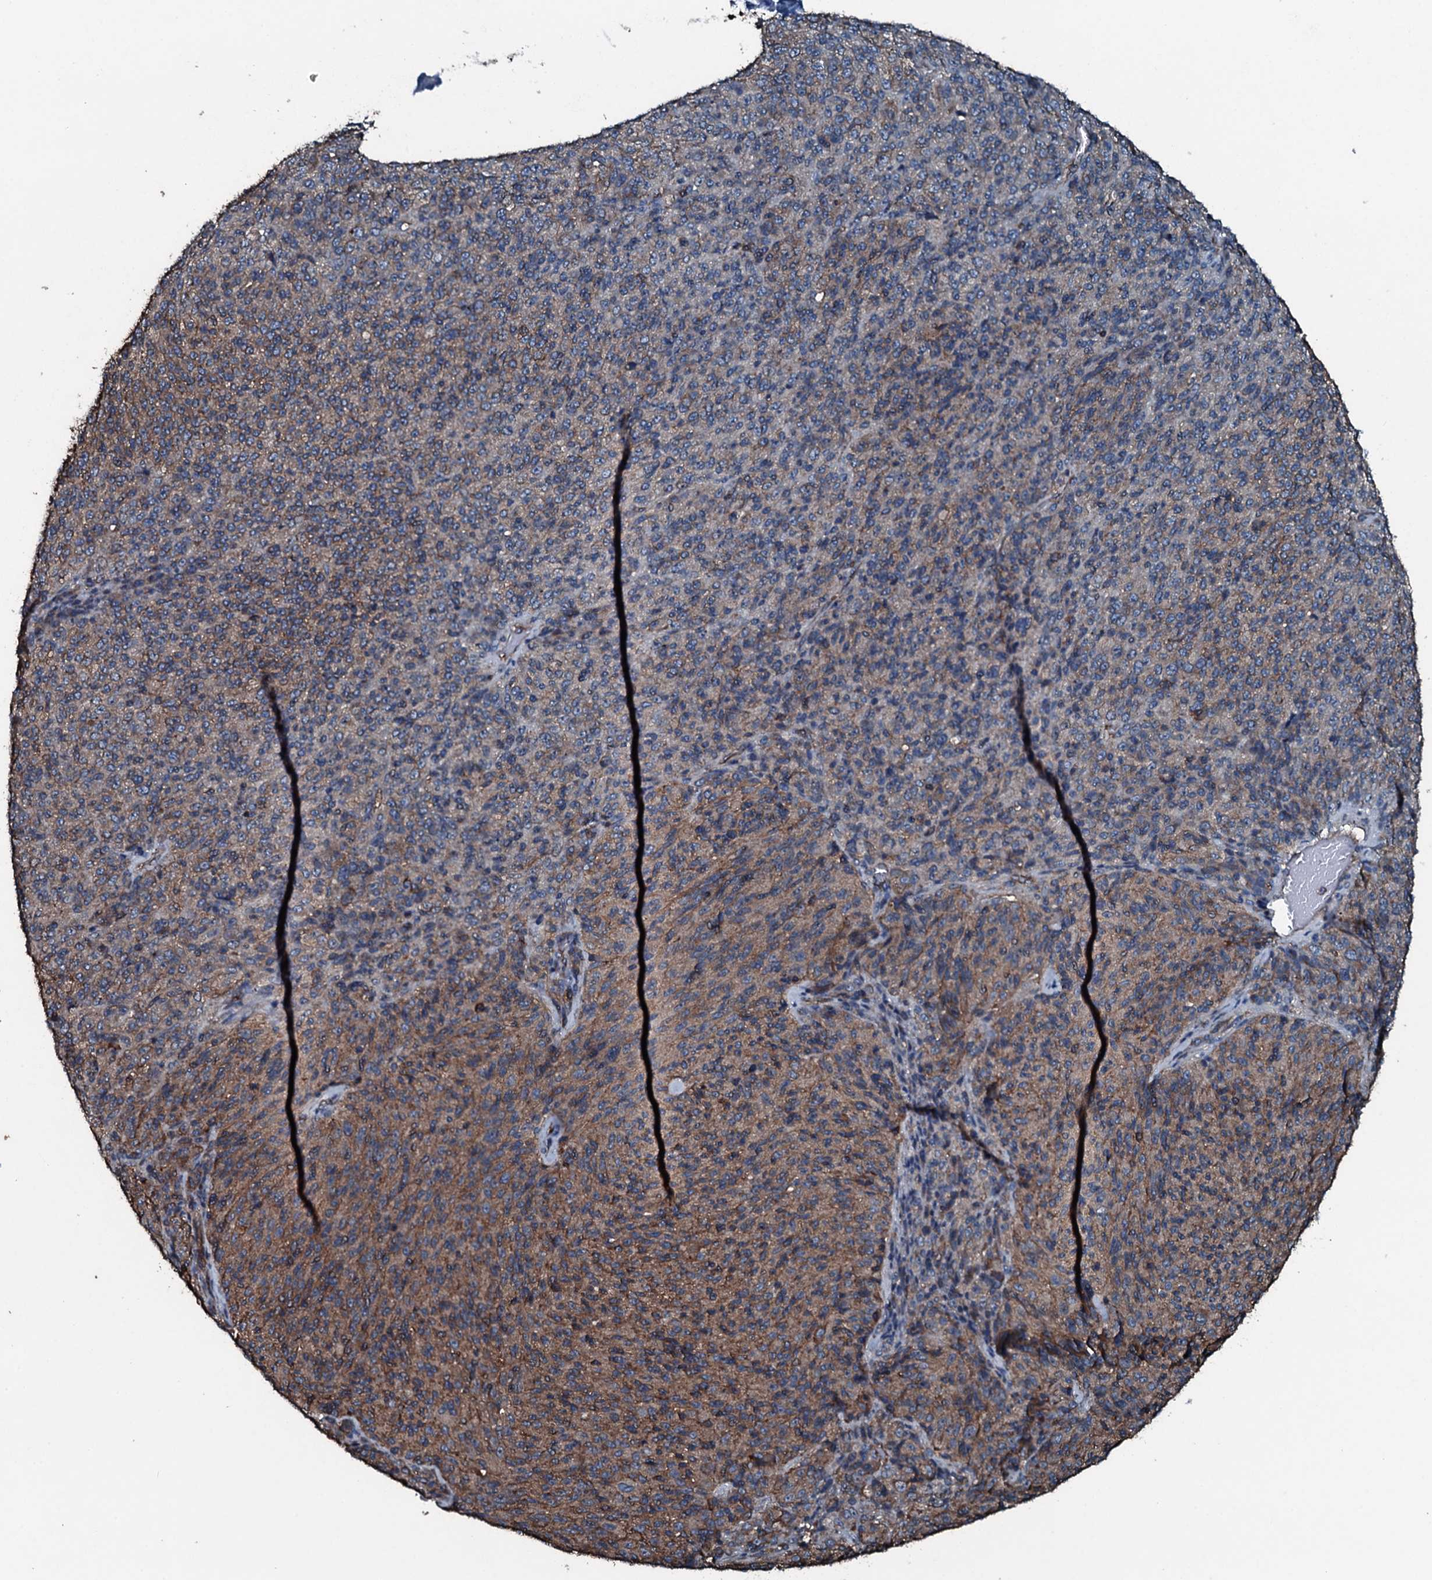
{"staining": {"intensity": "moderate", "quantity": "25%-75%", "location": "cytoplasmic/membranous"}, "tissue": "melanoma", "cell_type": "Tumor cells", "image_type": "cancer", "snomed": [{"axis": "morphology", "description": "Malignant melanoma, Metastatic site"}, {"axis": "topography", "description": "Brain"}], "caption": "A medium amount of moderate cytoplasmic/membranous expression is appreciated in about 25%-75% of tumor cells in melanoma tissue.", "gene": "SLC25A38", "patient": {"sex": "female", "age": 56}}